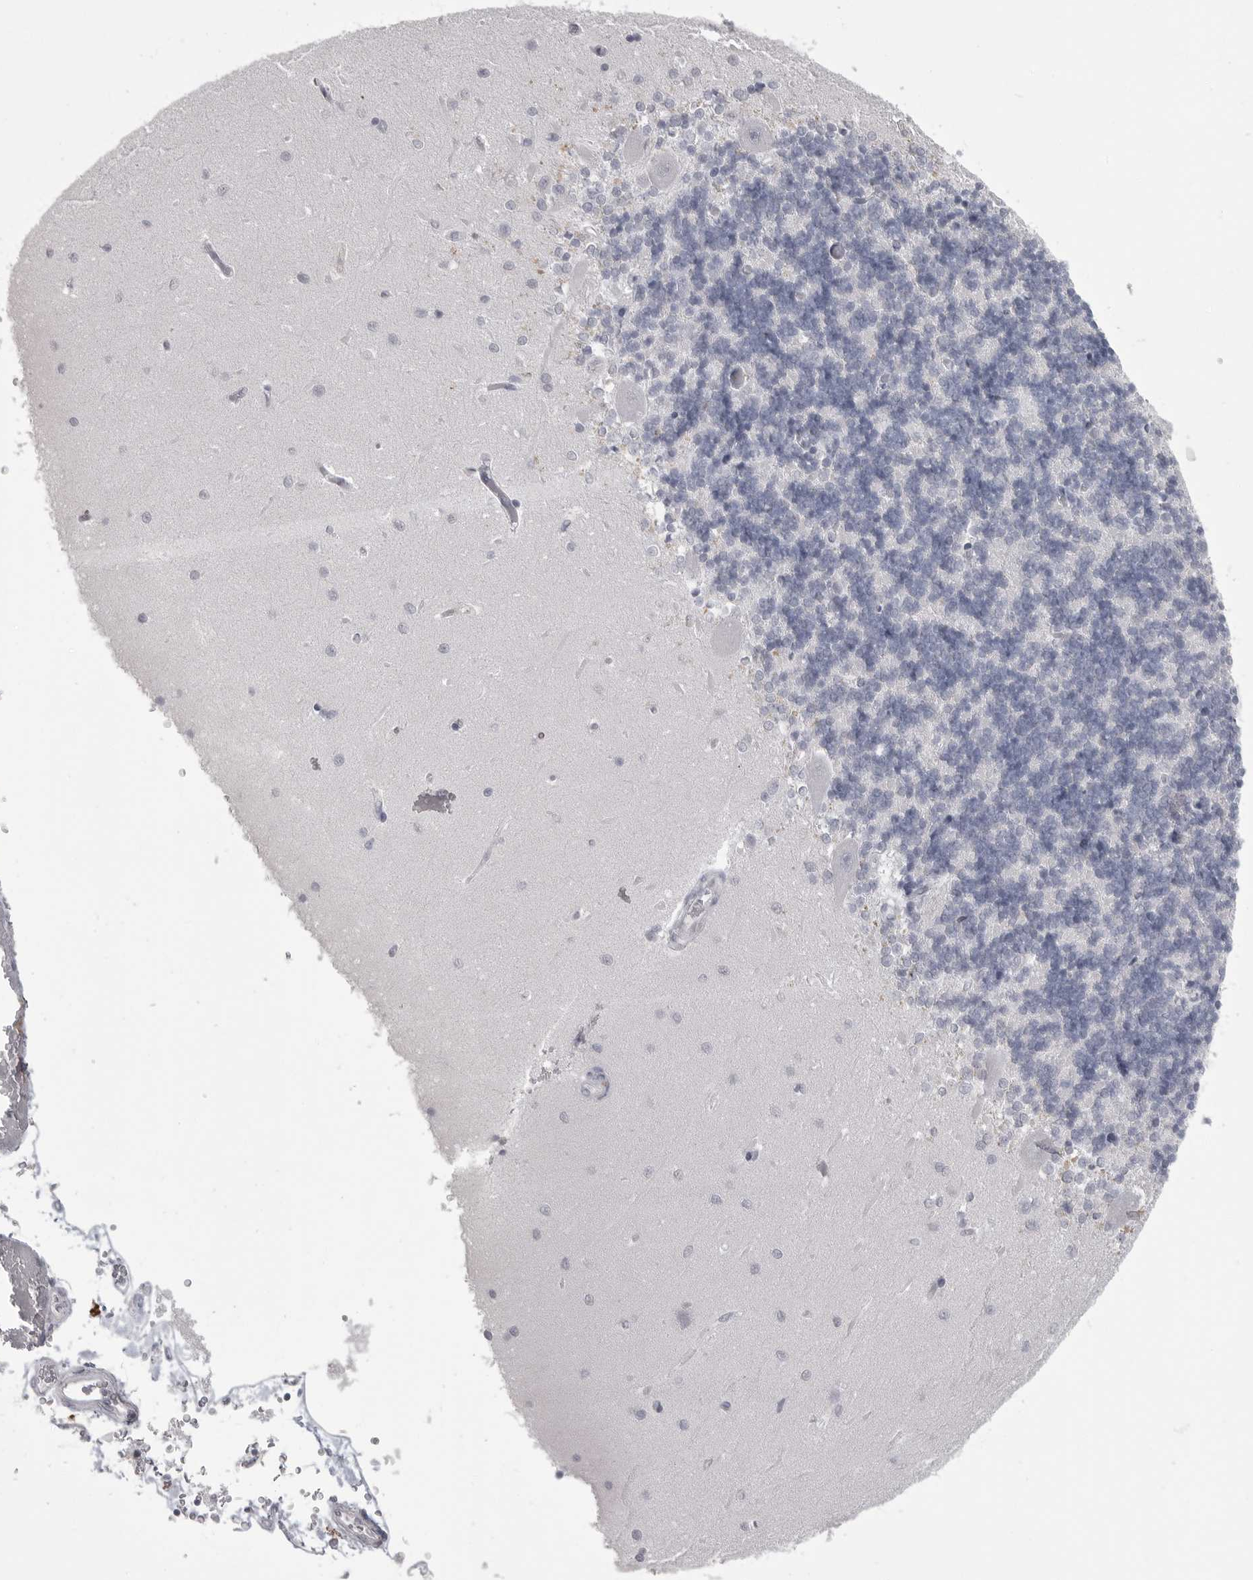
{"staining": {"intensity": "negative", "quantity": "none", "location": "none"}, "tissue": "cerebellum", "cell_type": "Cells in granular layer", "image_type": "normal", "snomed": [{"axis": "morphology", "description": "Normal tissue, NOS"}, {"axis": "topography", "description": "Cerebellum"}], "caption": "A high-resolution histopathology image shows immunohistochemistry staining of benign cerebellum, which exhibits no significant positivity in cells in granular layer. The staining is performed using DAB (3,3'-diaminobenzidine) brown chromogen with nuclei counter-stained in using hematoxylin.", "gene": "TIMP1", "patient": {"sex": "male", "age": 37}}